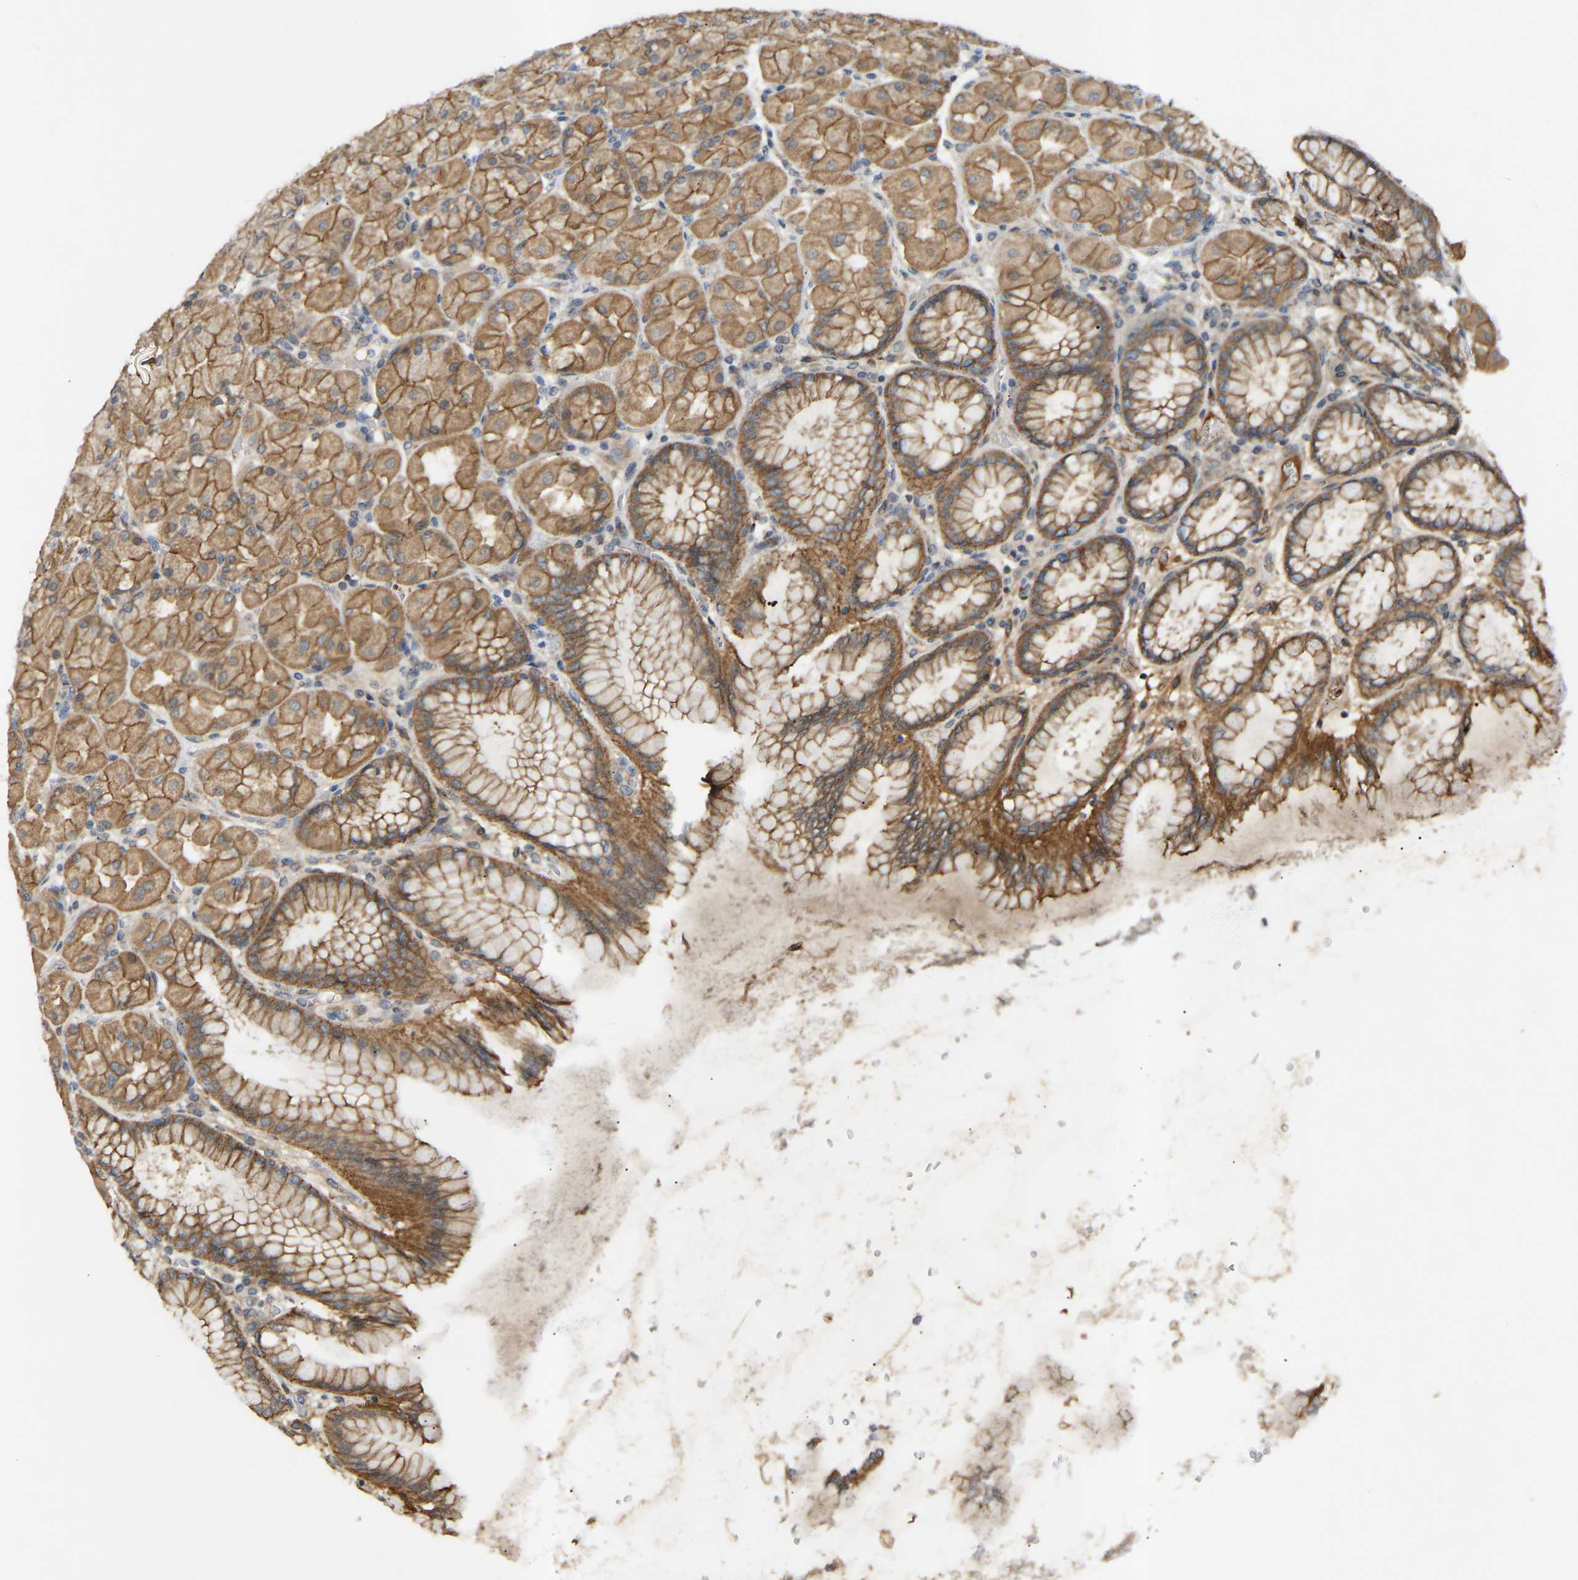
{"staining": {"intensity": "moderate", "quantity": ">75%", "location": "cytoplasmic/membranous"}, "tissue": "stomach", "cell_type": "Glandular cells", "image_type": "normal", "snomed": [{"axis": "morphology", "description": "Normal tissue, NOS"}, {"axis": "topography", "description": "Stomach, upper"}], "caption": "DAB (3,3'-diaminobenzidine) immunohistochemical staining of unremarkable stomach reveals moderate cytoplasmic/membranous protein staining in about >75% of glandular cells.", "gene": "ATP5MF", "patient": {"sex": "female", "age": 56}}